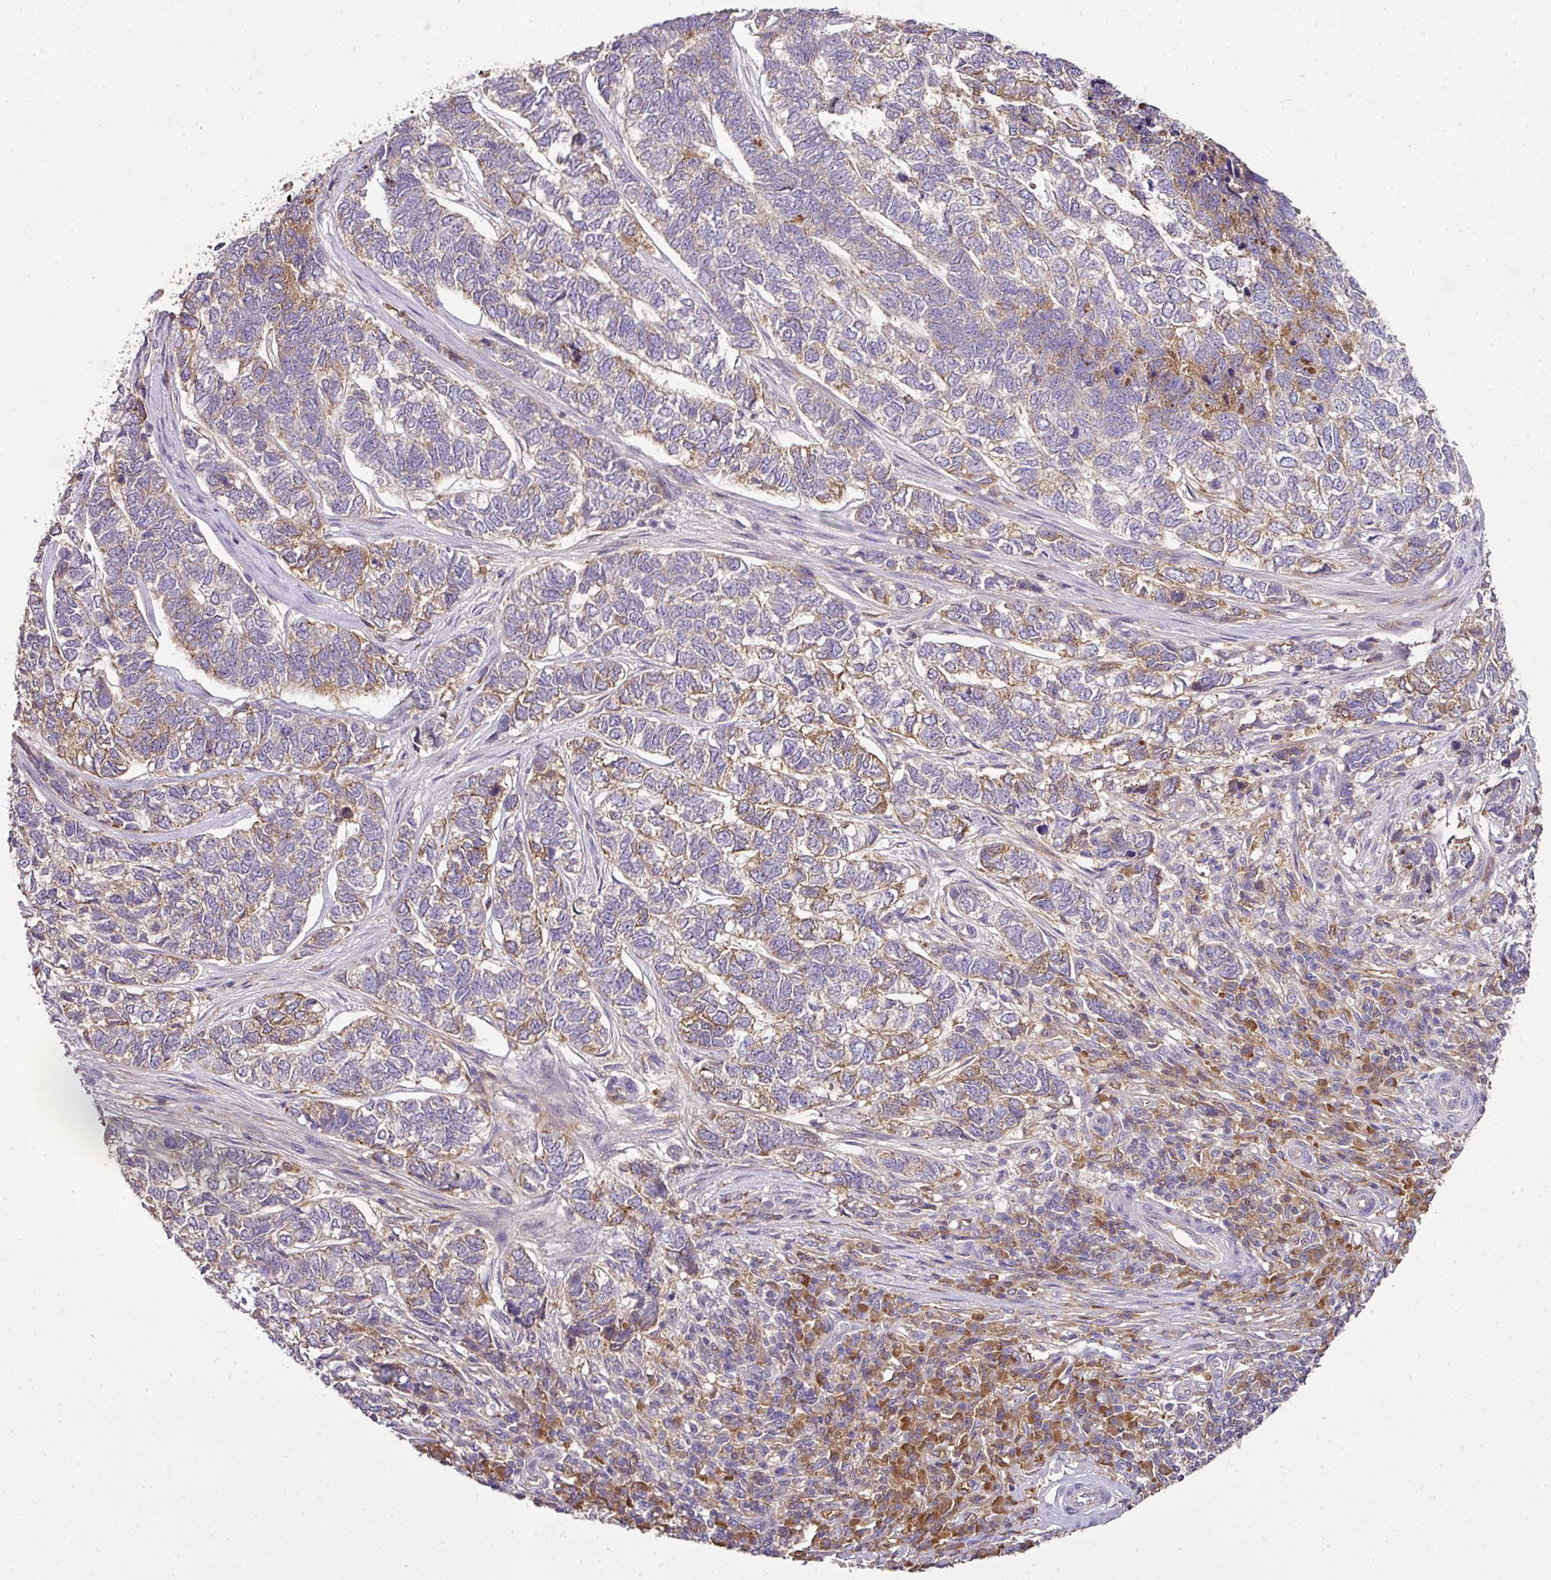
{"staining": {"intensity": "moderate", "quantity": "25%-75%", "location": "cytoplasmic/membranous"}, "tissue": "skin cancer", "cell_type": "Tumor cells", "image_type": "cancer", "snomed": [{"axis": "morphology", "description": "Basal cell carcinoma"}, {"axis": "topography", "description": "Skin"}], "caption": "DAB immunohistochemical staining of human basal cell carcinoma (skin) demonstrates moderate cytoplasmic/membranous protein positivity in approximately 25%-75% of tumor cells.", "gene": "CAB39L", "patient": {"sex": "female", "age": 65}}